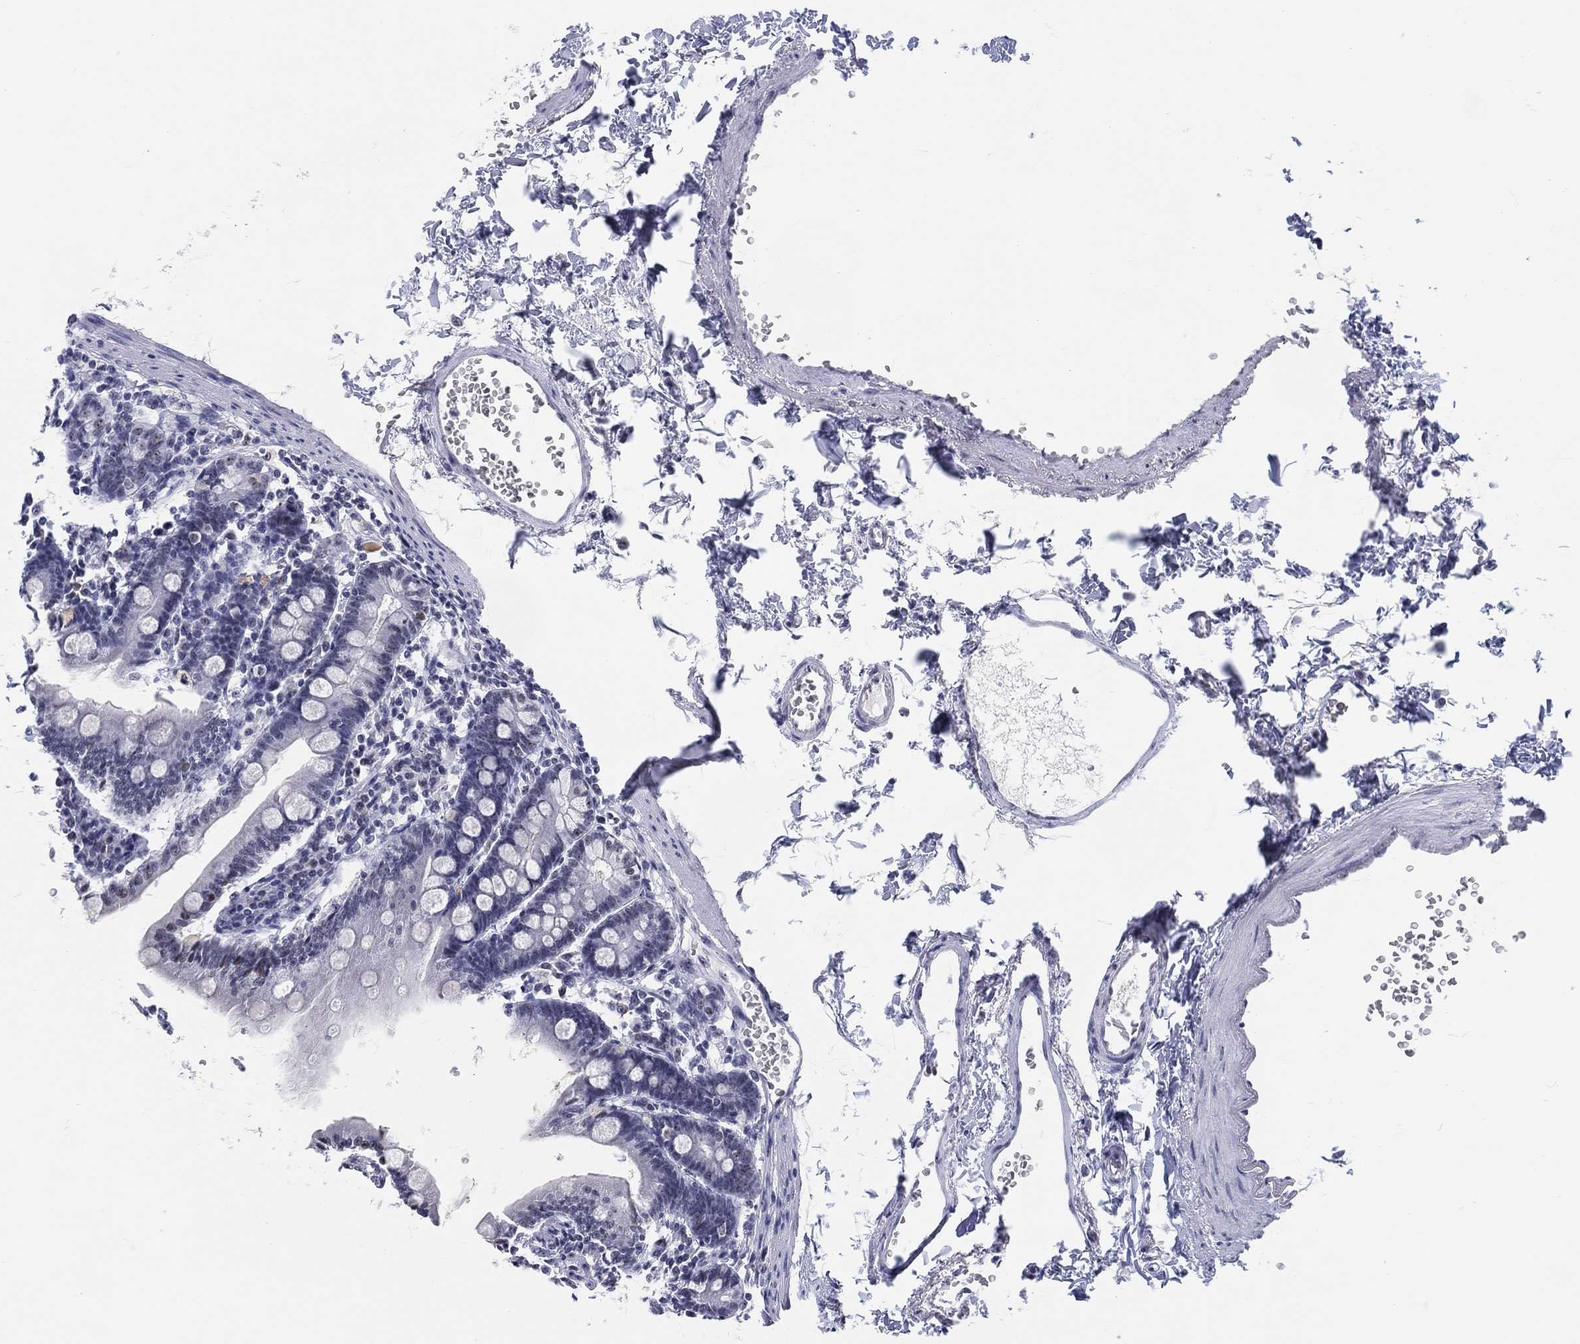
{"staining": {"intensity": "moderate", "quantity": "25%-75%", "location": "nuclear"}, "tissue": "duodenum", "cell_type": "Glandular cells", "image_type": "normal", "snomed": [{"axis": "morphology", "description": "Normal tissue, NOS"}, {"axis": "topography", "description": "Duodenum"}], "caption": "Immunohistochemistry image of benign duodenum: human duodenum stained using IHC displays medium levels of moderate protein expression localized specifically in the nuclear of glandular cells, appearing as a nuclear brown color.", "gene": "MAPK8IP1", "patient": {"sex": "female", "age": 67}}